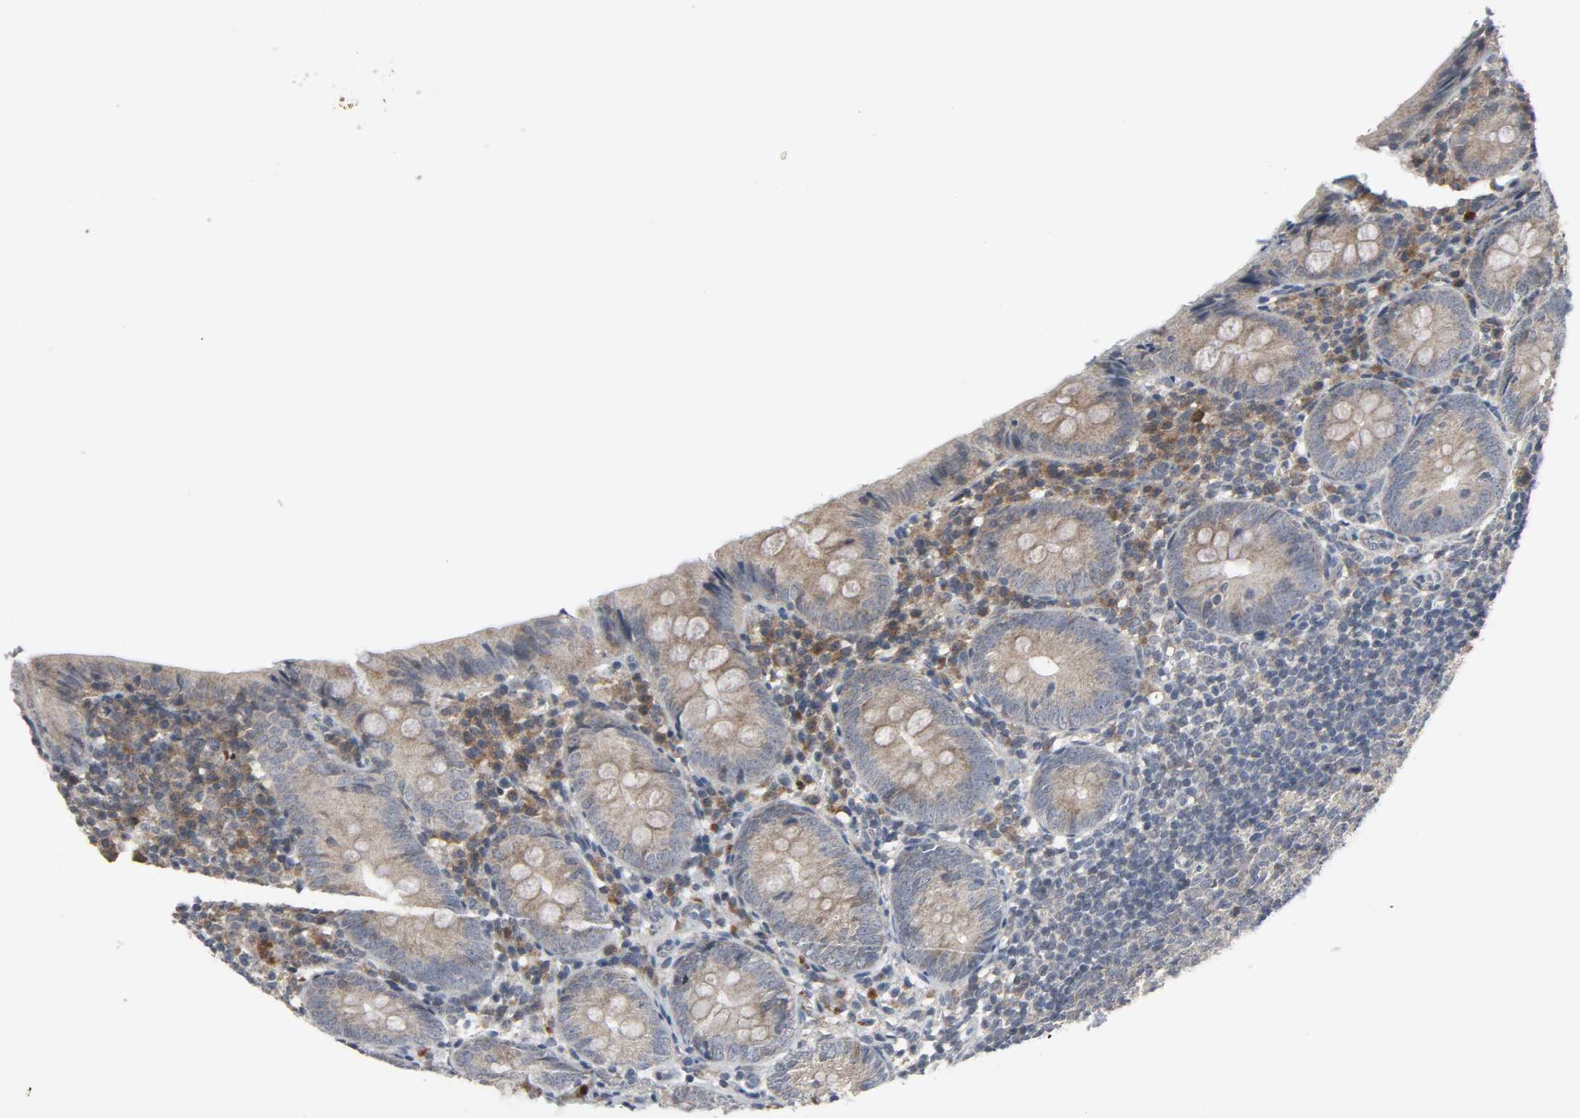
{"staining": {"intensity": "moderate", "quantity": ">75%", "location": "cytoplasmic/membranous"}, "tissue": "appendix", "cell_type": "Glandular cells", "image_type": "normal", "snomed": [{"axis": "morphology", "description": "Normal tissue, NOS"}, {"axis": "topography", "description": "Appendix"}], "caption": "An immunohistochemistry photomicrograph of normal tissue is shown. Protein staining in brown shows moderate cytoplasmic/membranous positivity in appendix within glandular cells. The protein of interest is stained brown, and the nuclei are stained in blue (DAB (3,3'-diaminobenzidine) IHC with brightfield microscopy, high magnification).", "gene": "CLIP1", "patient": {"sex": "female", "age": 10}}